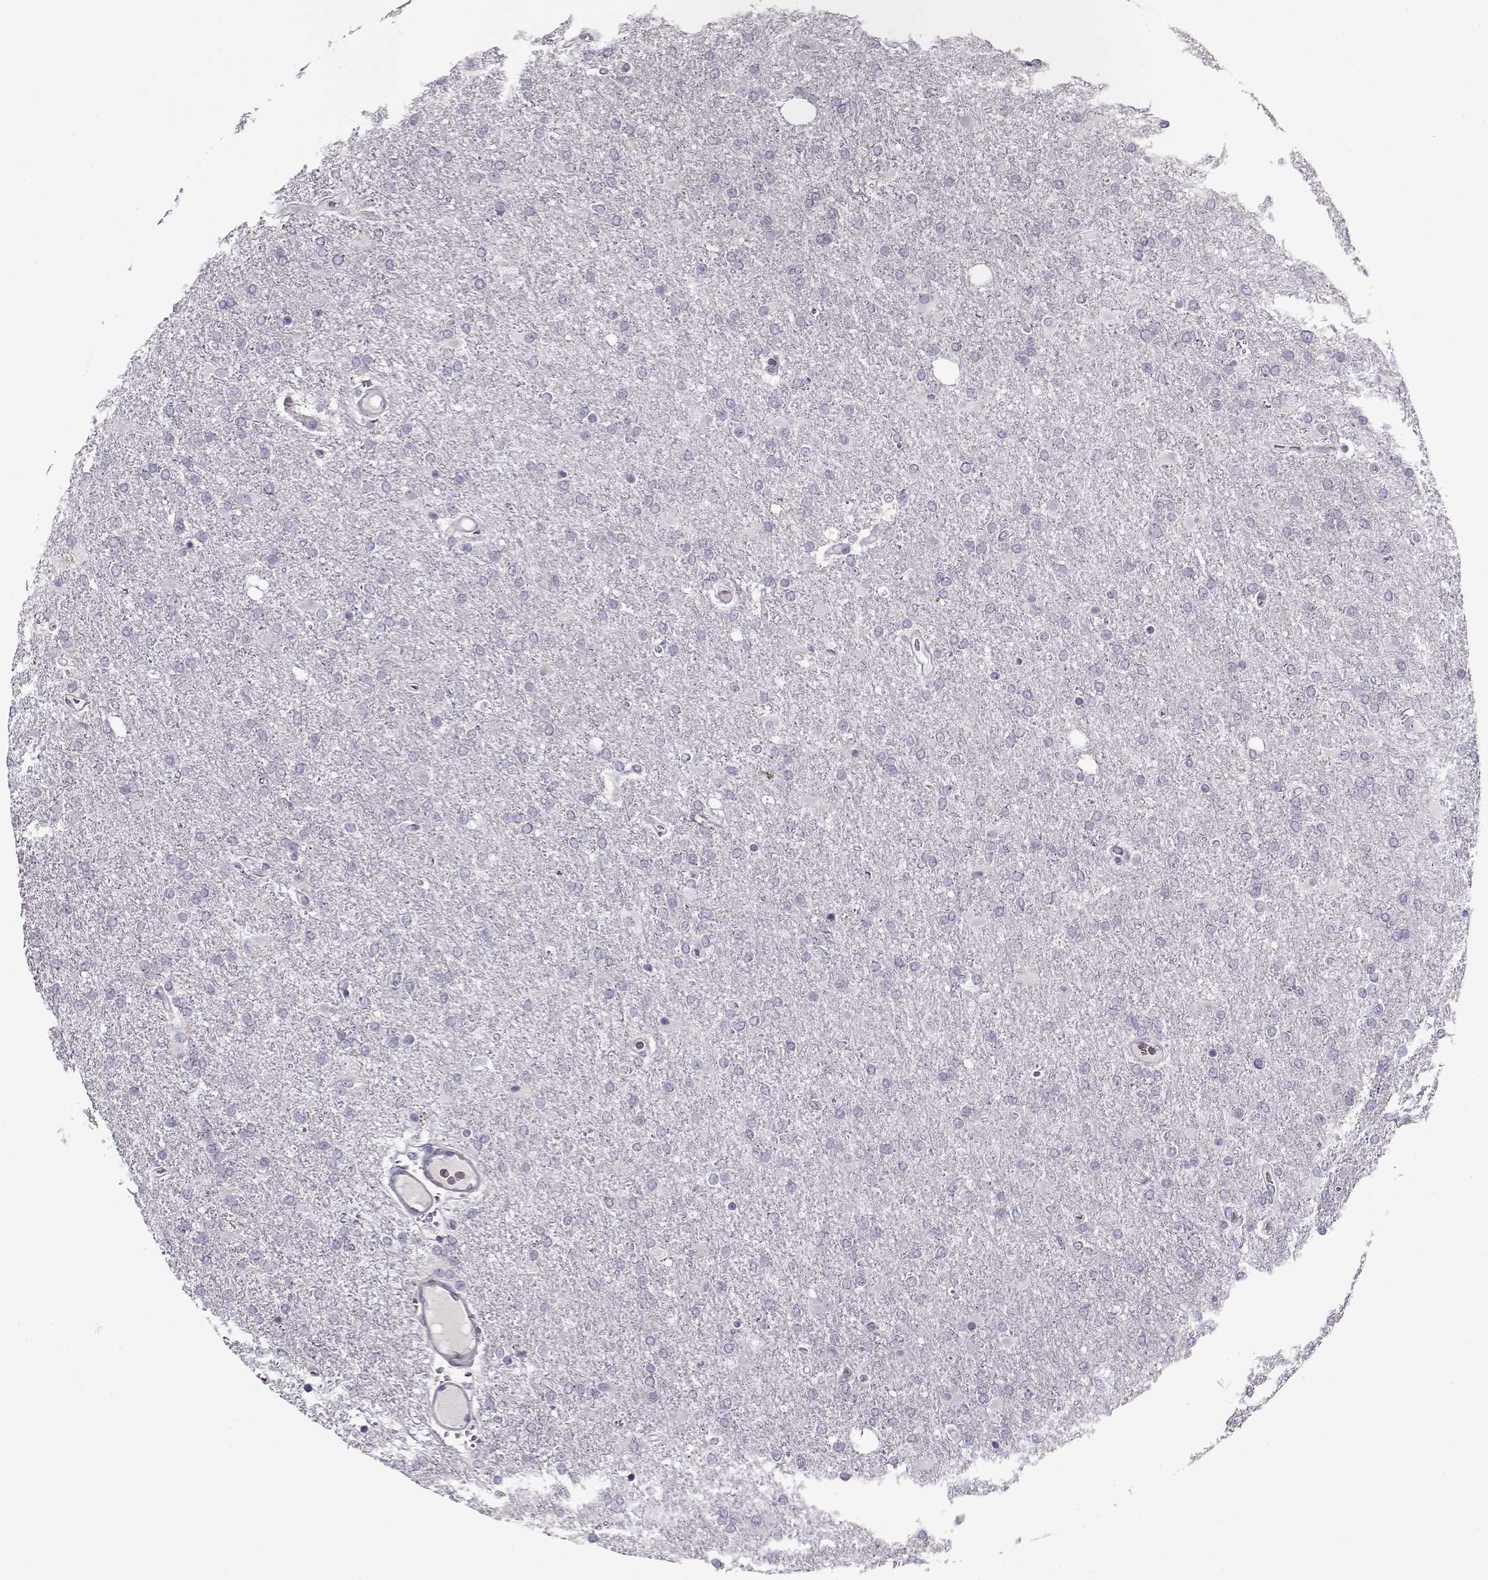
{"staining": {"intensity": "negative", "quantity": "none", "location": "none"}, "tissue": "glioma", "cell_type": "Tumor cells", "image_type": "cancer", "snomed": [{"axis": "morphology", "description": "Glioma, malignant, High grade"}, {"axis": "topography", "description": "Cerebral cortex"}], "caption": "High power microscopy photomicrograph of an immunohistochemistry histopathology image of malignant high-grade glioma, revealing no significant expression in tumor cells. The staining is performed using DAB brown chromogen with nuclei counter-stained in using hematoxylin.", "gene": "LUM", "patient": {"sex": "male", "age": 70}}